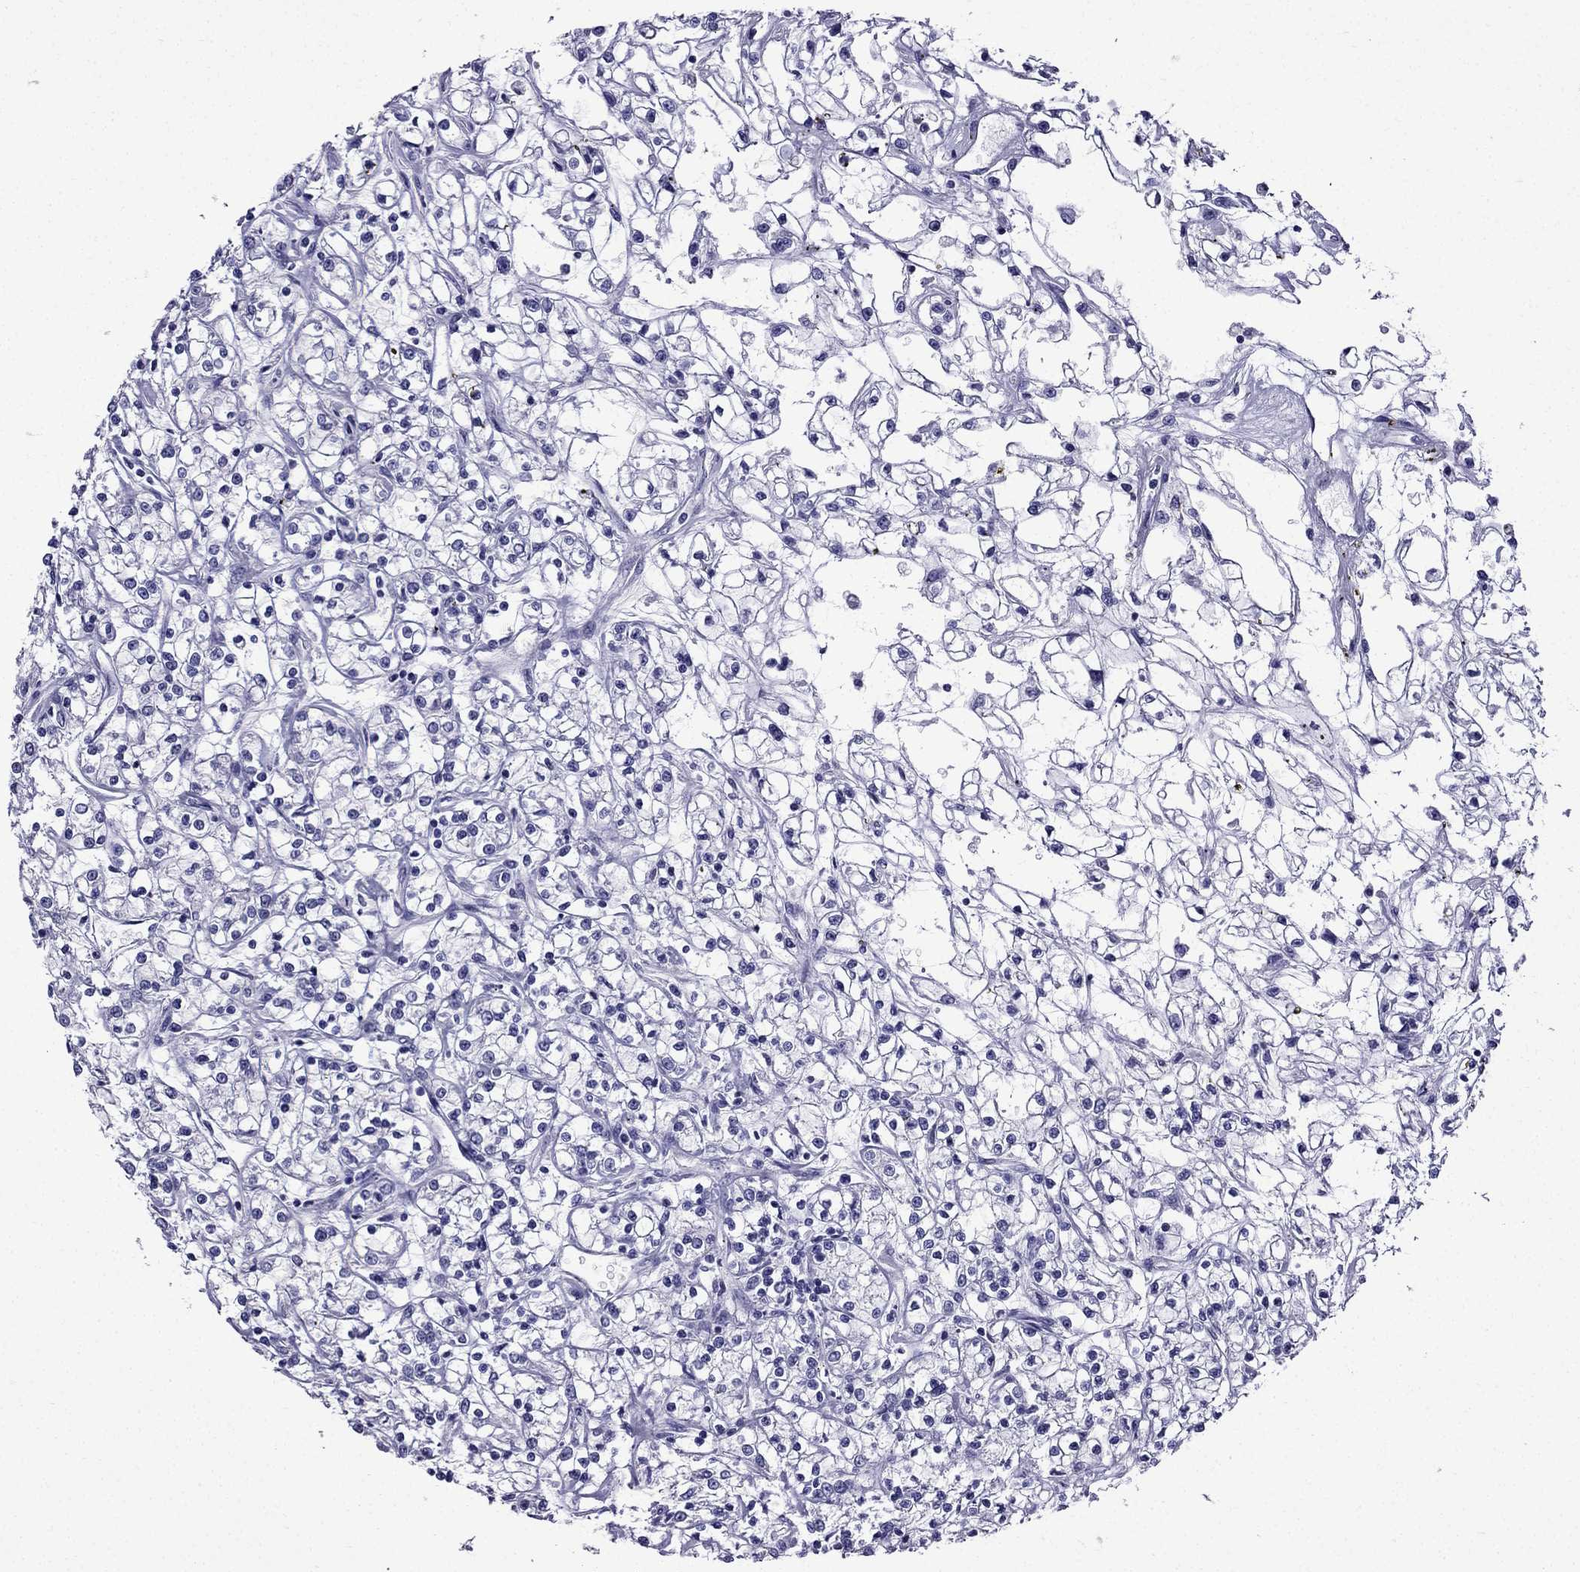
{"staining": {"intensity": "negative", "quantity": "none", "location": "none"}, "tissue": "renal cancer", "cell_type": "Tumor cells", "image_type": "cancer", "snomed": [{"axis": "morphology", "description": "Adenocarcinoma, NOS"}, {"axis": "topography", "description": "Kidney"}], "caption": "This is a histopathology image of immunohistochemistry (IHC) staining of renal adenocarcinoma, which shows no expression in tumor cells.", "gene": "ERC2", "patient": {"sex": "female", "age": 59}}